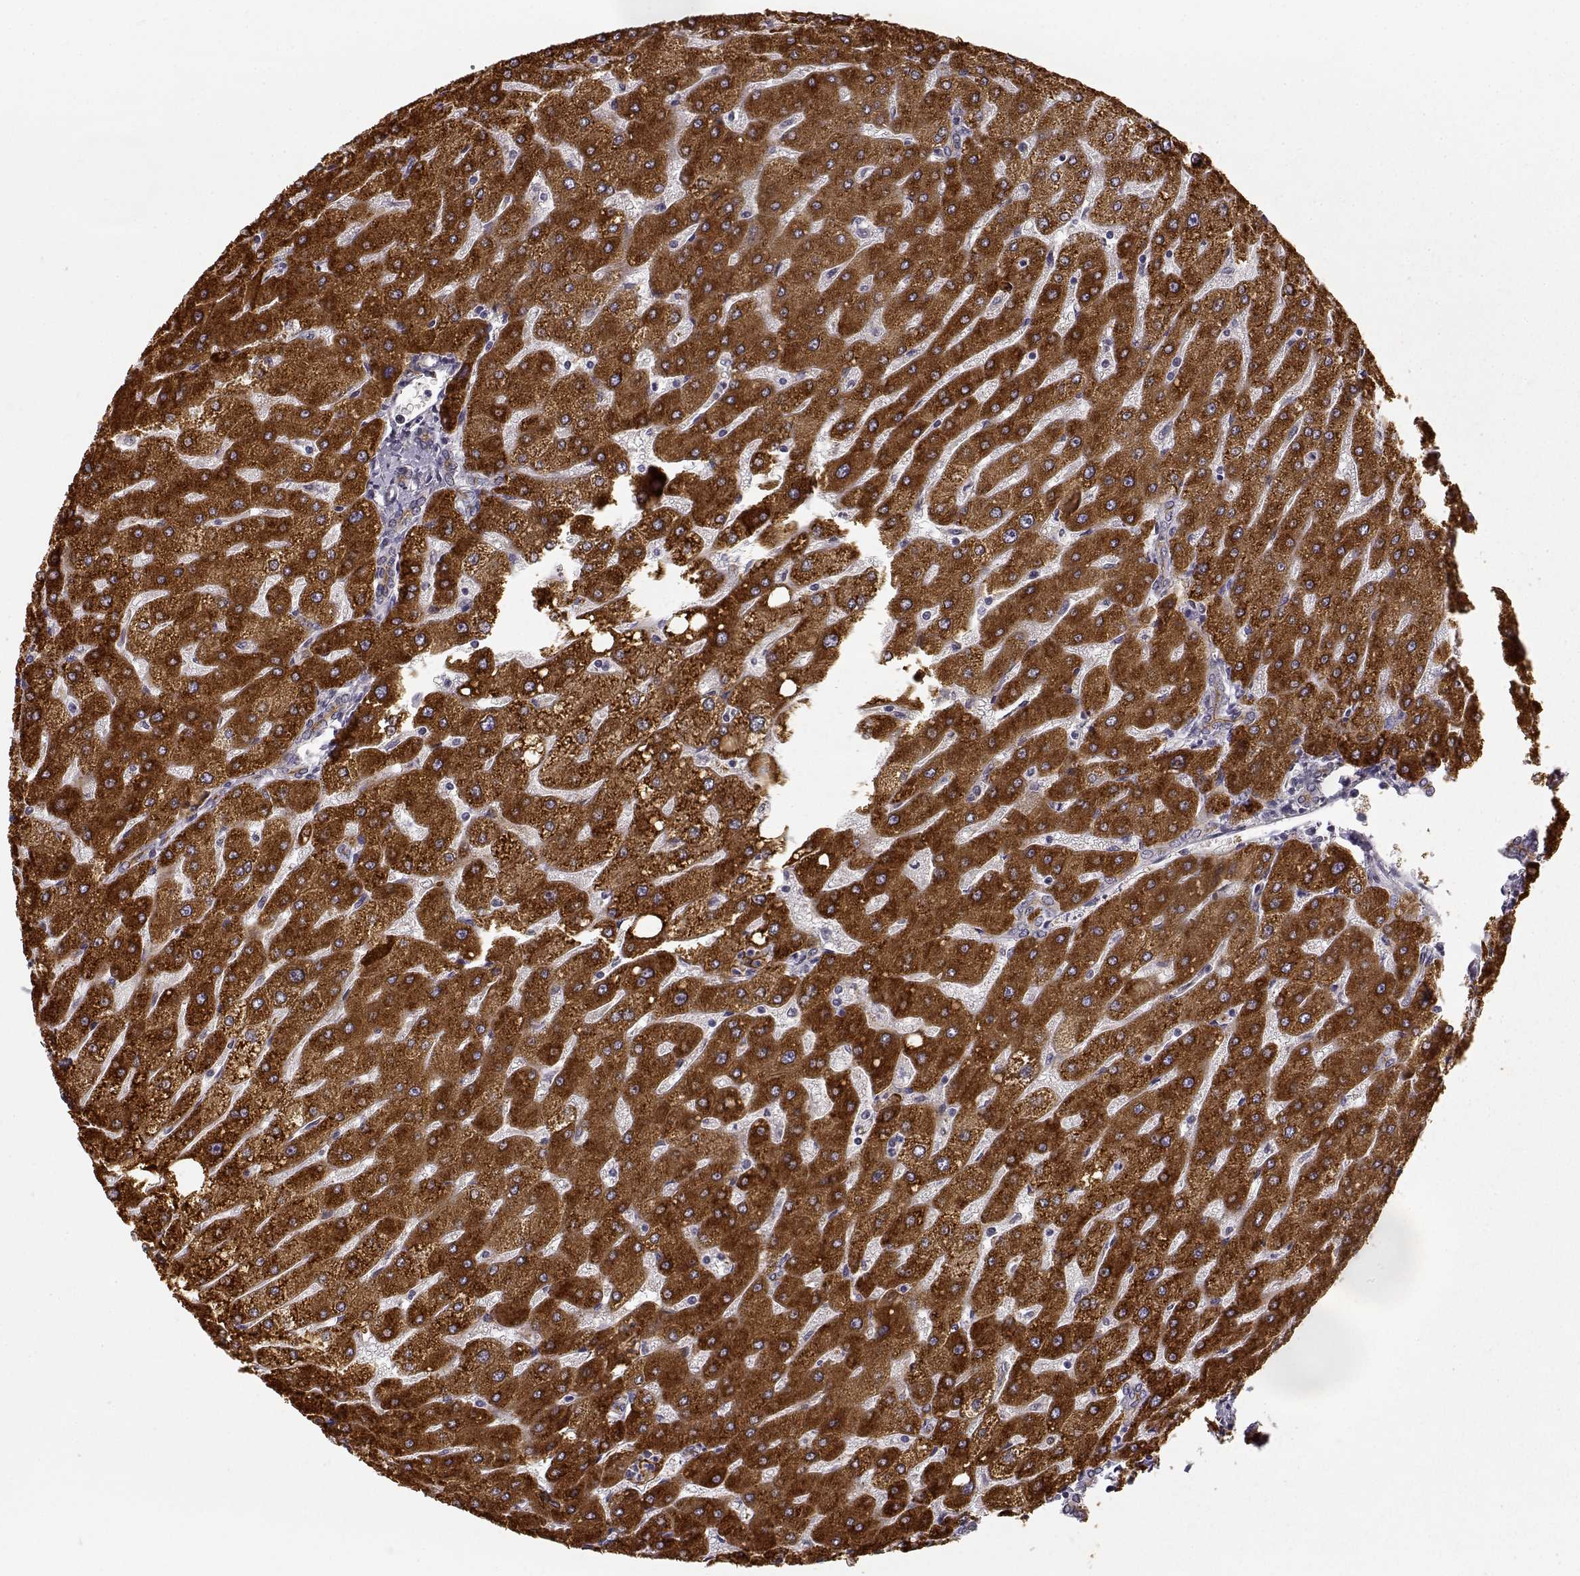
{"staining": {"intensity": "weak", "quantity": ">75%", "location": "cytoplasmic/membranous"}, "tissue": "liver", "cell_type": "Cholangiocytes", "image_type": "normal", "snomed": [{"axis": "morphology", "description": "Normal tissue, NOS"}, {"axis": "topography", "description": "Liver"}], "caption": "This micrograph exhibits benign liver stained with immunohistochemistry to label a protein in brown. The cytoplasmic/membranous of cholangiocytes show weak positivity for the protein. Nuclei are counter-stained blue.", "gene": "GHR", "patient": {"sex": "male", "age": 67}}